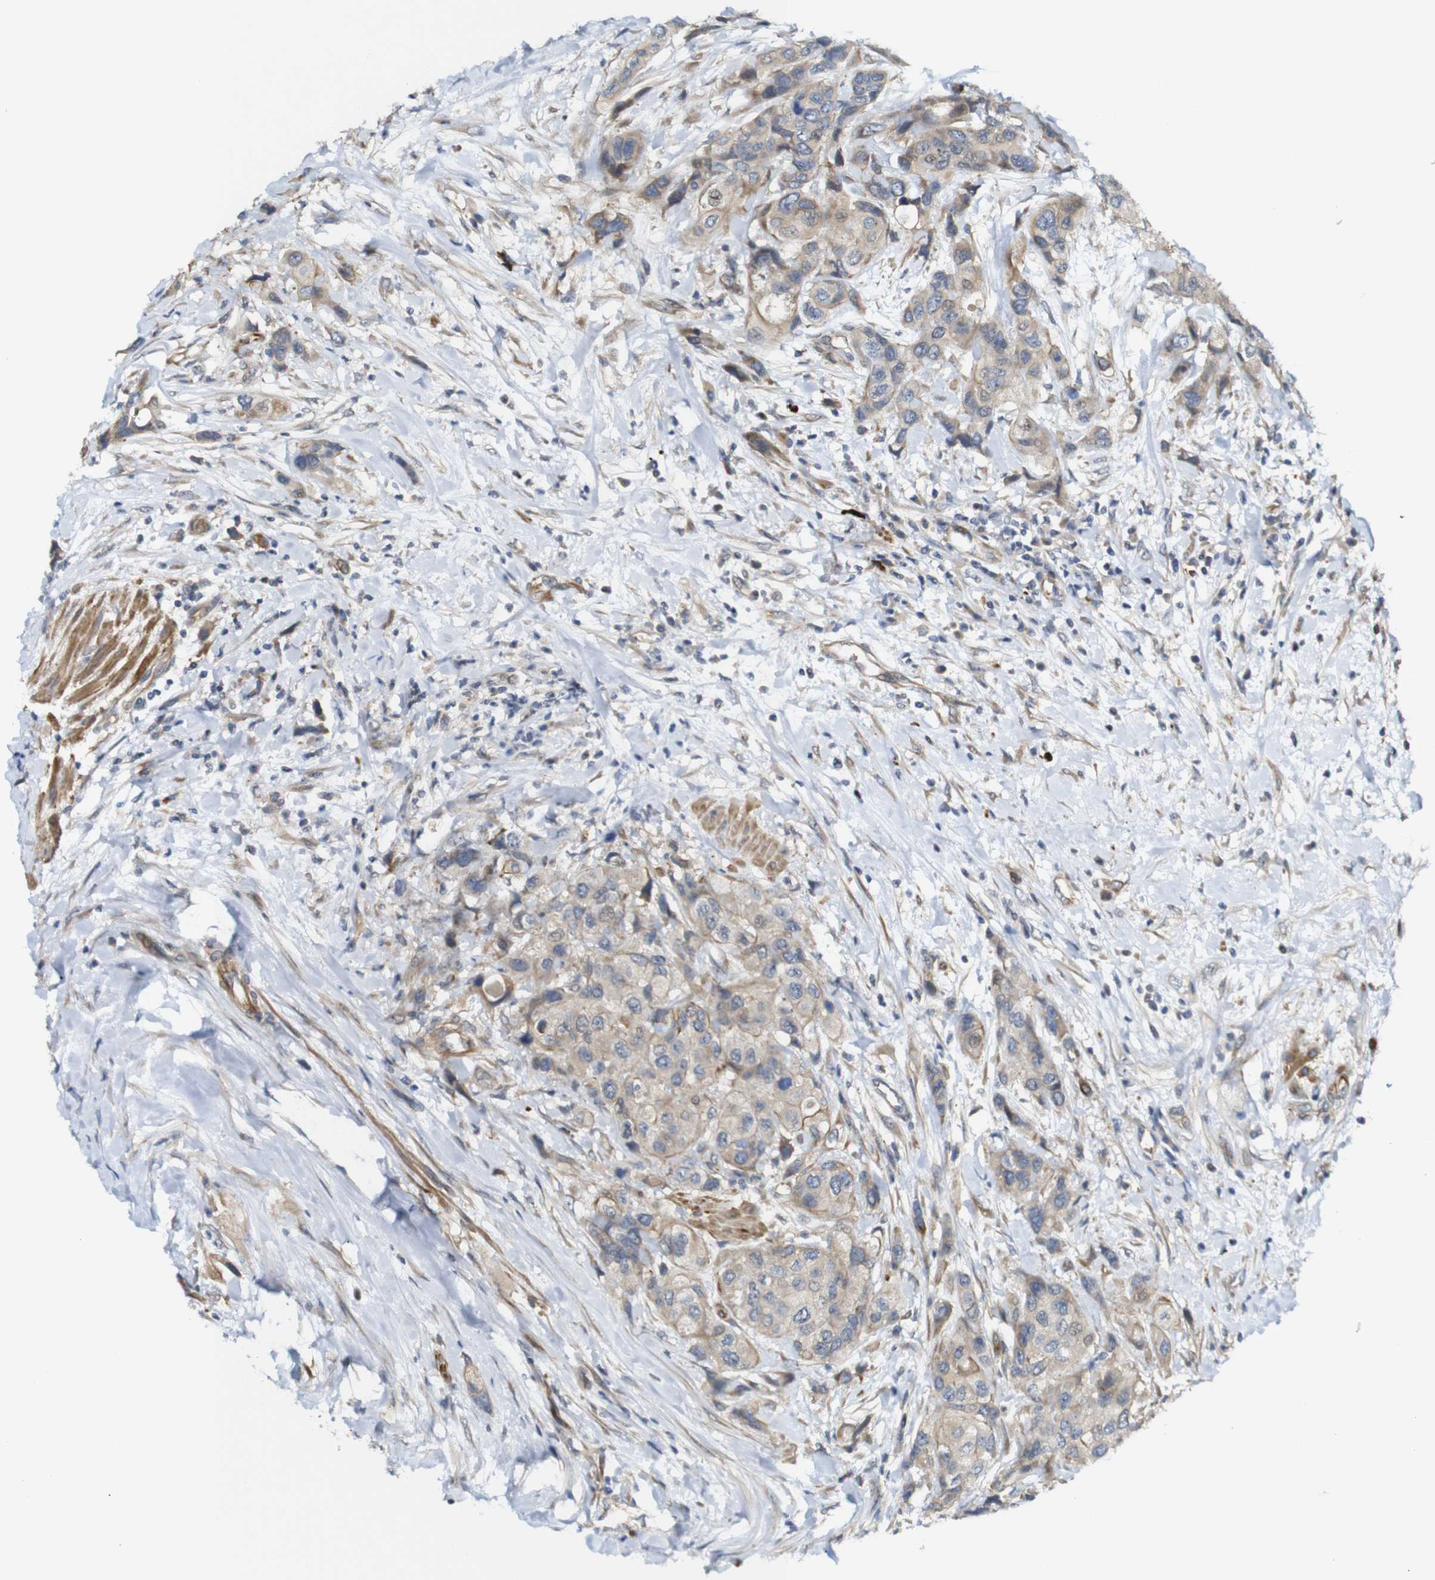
{"staining": {"intensity": "weak", "quantity": ">75%", "location": "cytoplasmic/membranous"}, "tissue": "urothelial cancer", "cell_type": "Tumor cells", "image_type": "cancer", "snomed": [{"axis": "morphology", "description": "Urothelial carcinoma, High grade"}, {"axis": "topography", "description": "Urinary bladder"}], "caption": "Immunohistochemical staining of urothelial cancer demonstrates low levels of weak cytoplasmic/membranous protein staining in approximately >75% of tumor cells.", "gene": "RPTOR", "patient": {"sex": "female", "age": 56}}